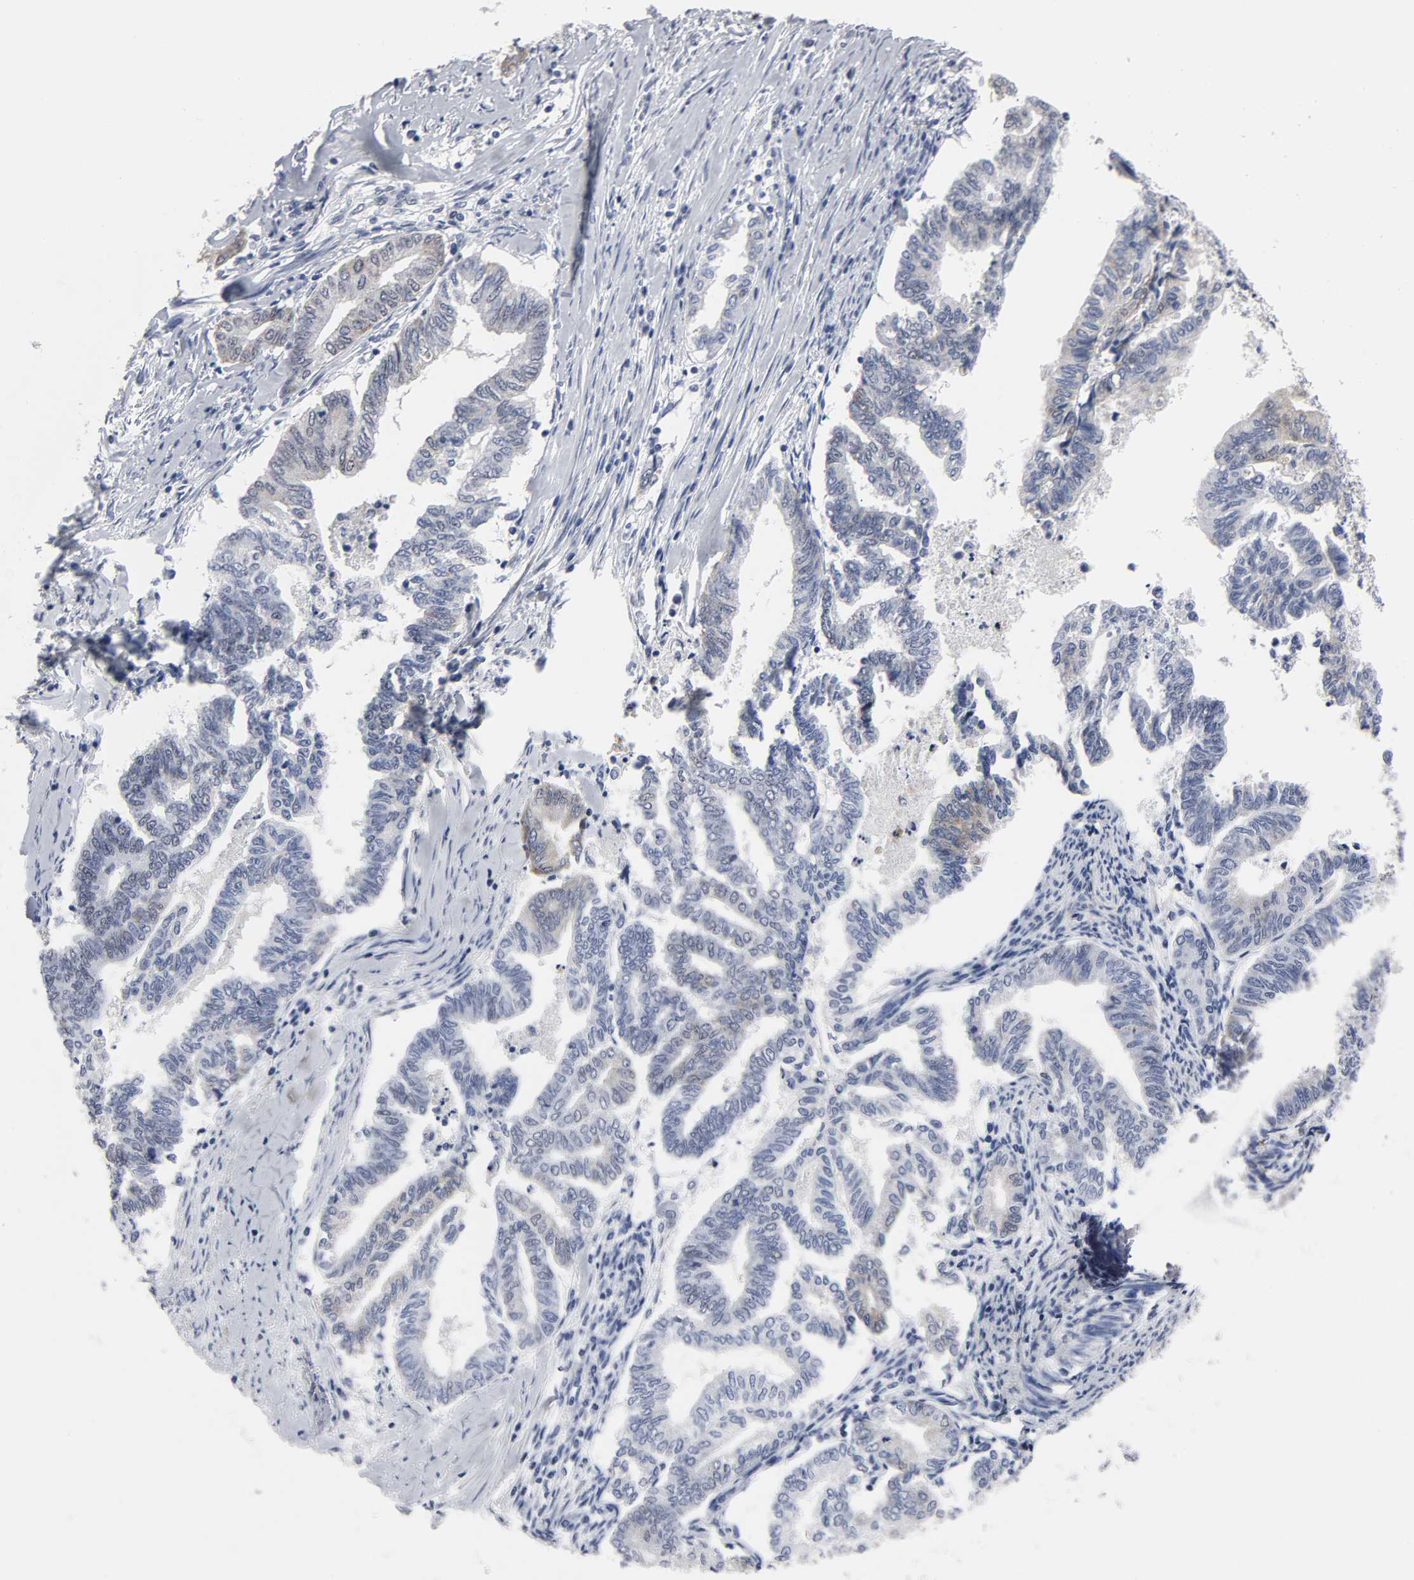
{"staining": {"intensity": "weak", "quantity": "<25%", "location": "cytoplasmic/membranous"}, "tissue": "endometrial cancer", "cell_type": "Tumor cells", "image_type": "cancer", "snomed": [{"axis": "morphology", "description": "Adenocarcinoma, NOS"}, {"axis": "topography", "description": "Endometrium"}], "caption": "IHC image of neoplastic tissue: adenocarcinoma (endometrial) stained with DAB (3,3'-diaminobenzidine) reveals no significant protein expression in tumor cells. The staining was performed using DAB (3,3'-diaminobenzidine) to visualize the protein expression in brown, while the nuclei were stained in blue with hematoxylin (Magnification: 20x).", "gene": "GRHL2", "patient": {"sex": "female", "age": 79}}